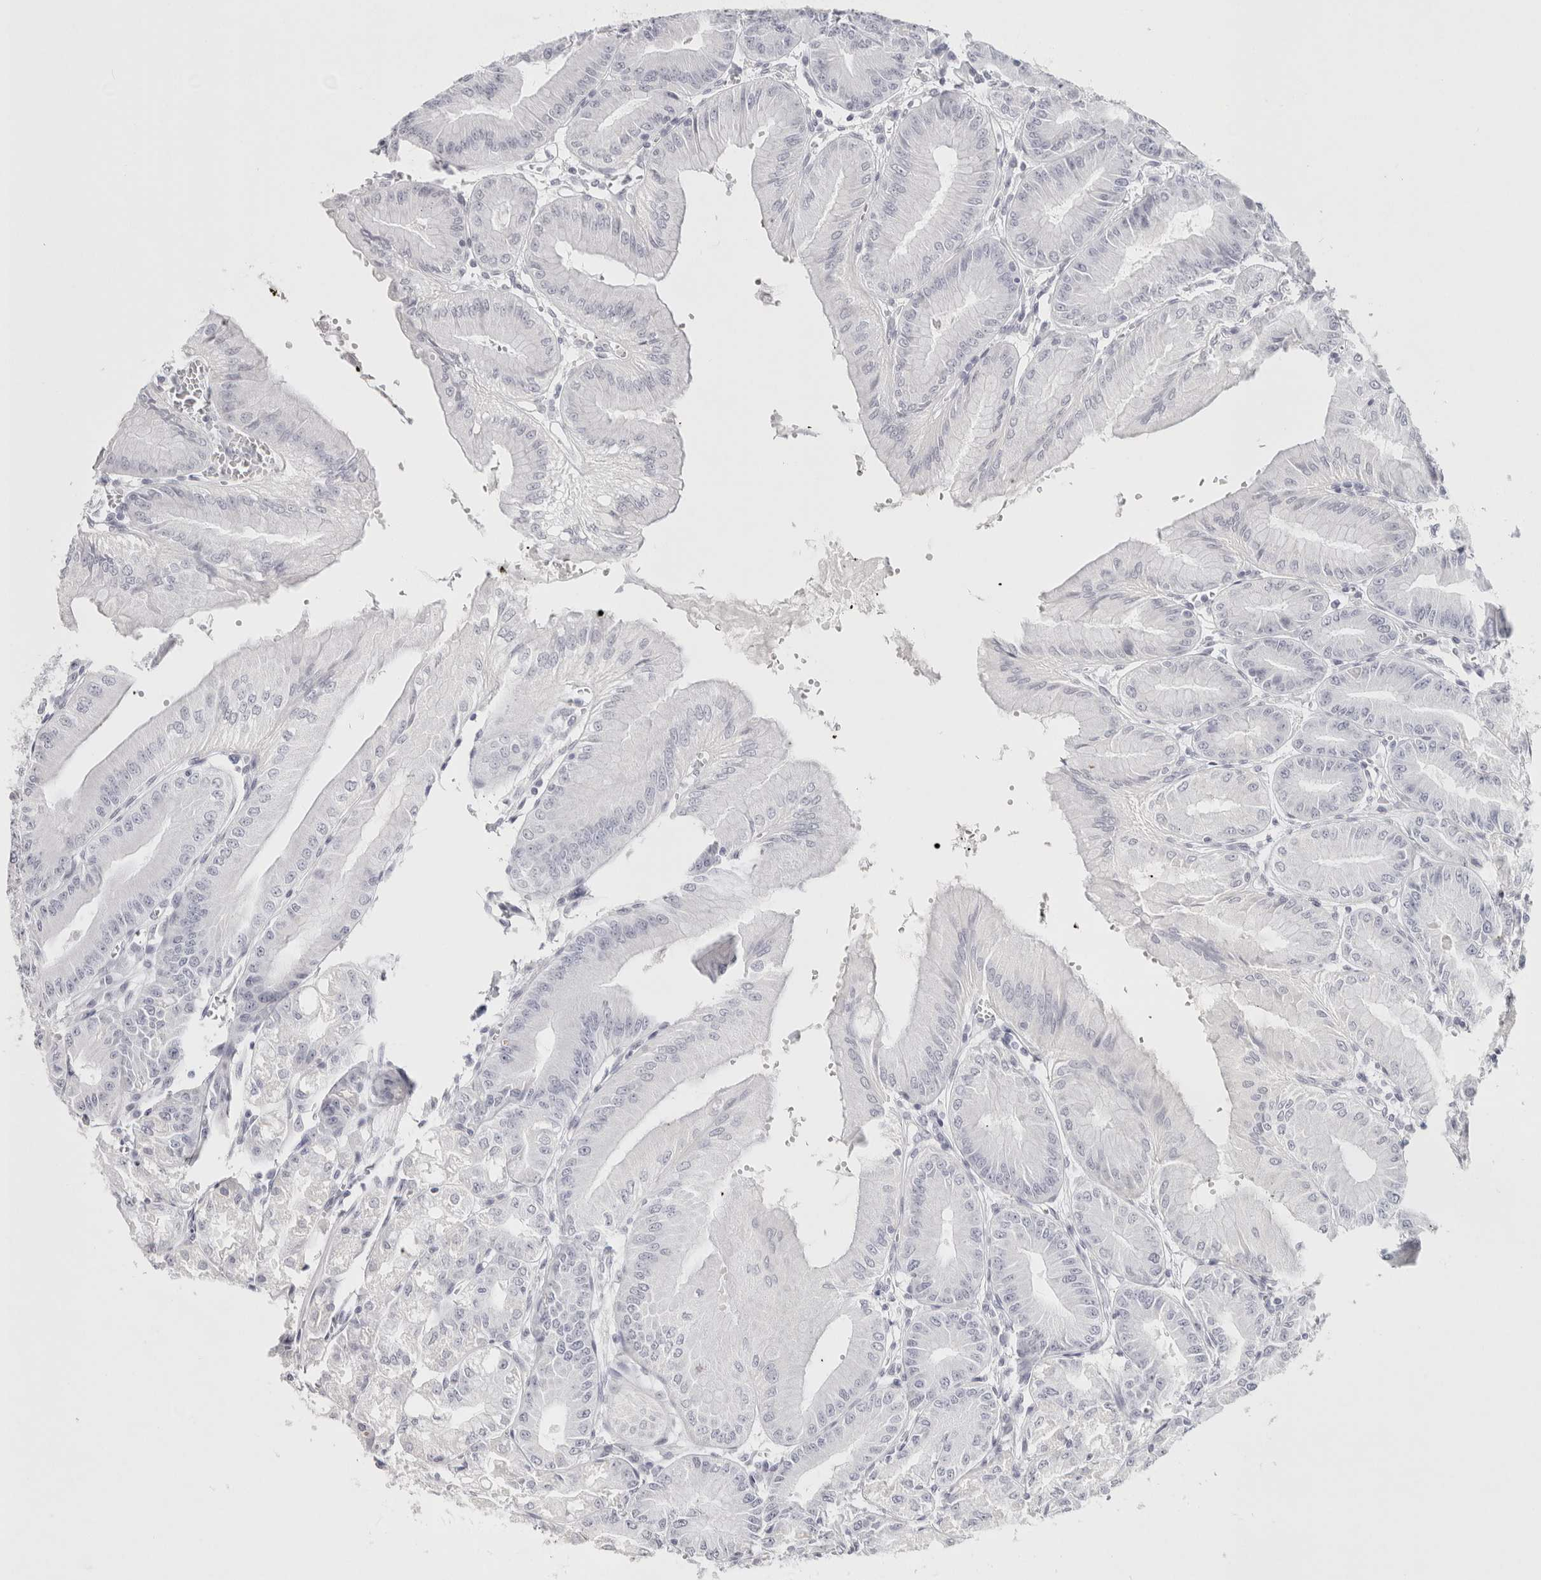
{"staining": {"intensity": "negative", "quantity": "none", "location": "none"}, "tissue": "stomach", "cell_type": "Glandular cells", "image_type": "normal", "snomed": [{"axis": "morphology", "description": "Normal tissue, NOS"}, {"axis": "topography", "description": "Stomach, lower"}], "caption": "A photomicrograph of human stomach is negative for staining in glandular cells. The staining is performed using DAB brown chromogen with nuclei counter-stained in using hematoxylin.", "gene": "GARIN1A", "patient": {"sex": "male", "age": 71}}